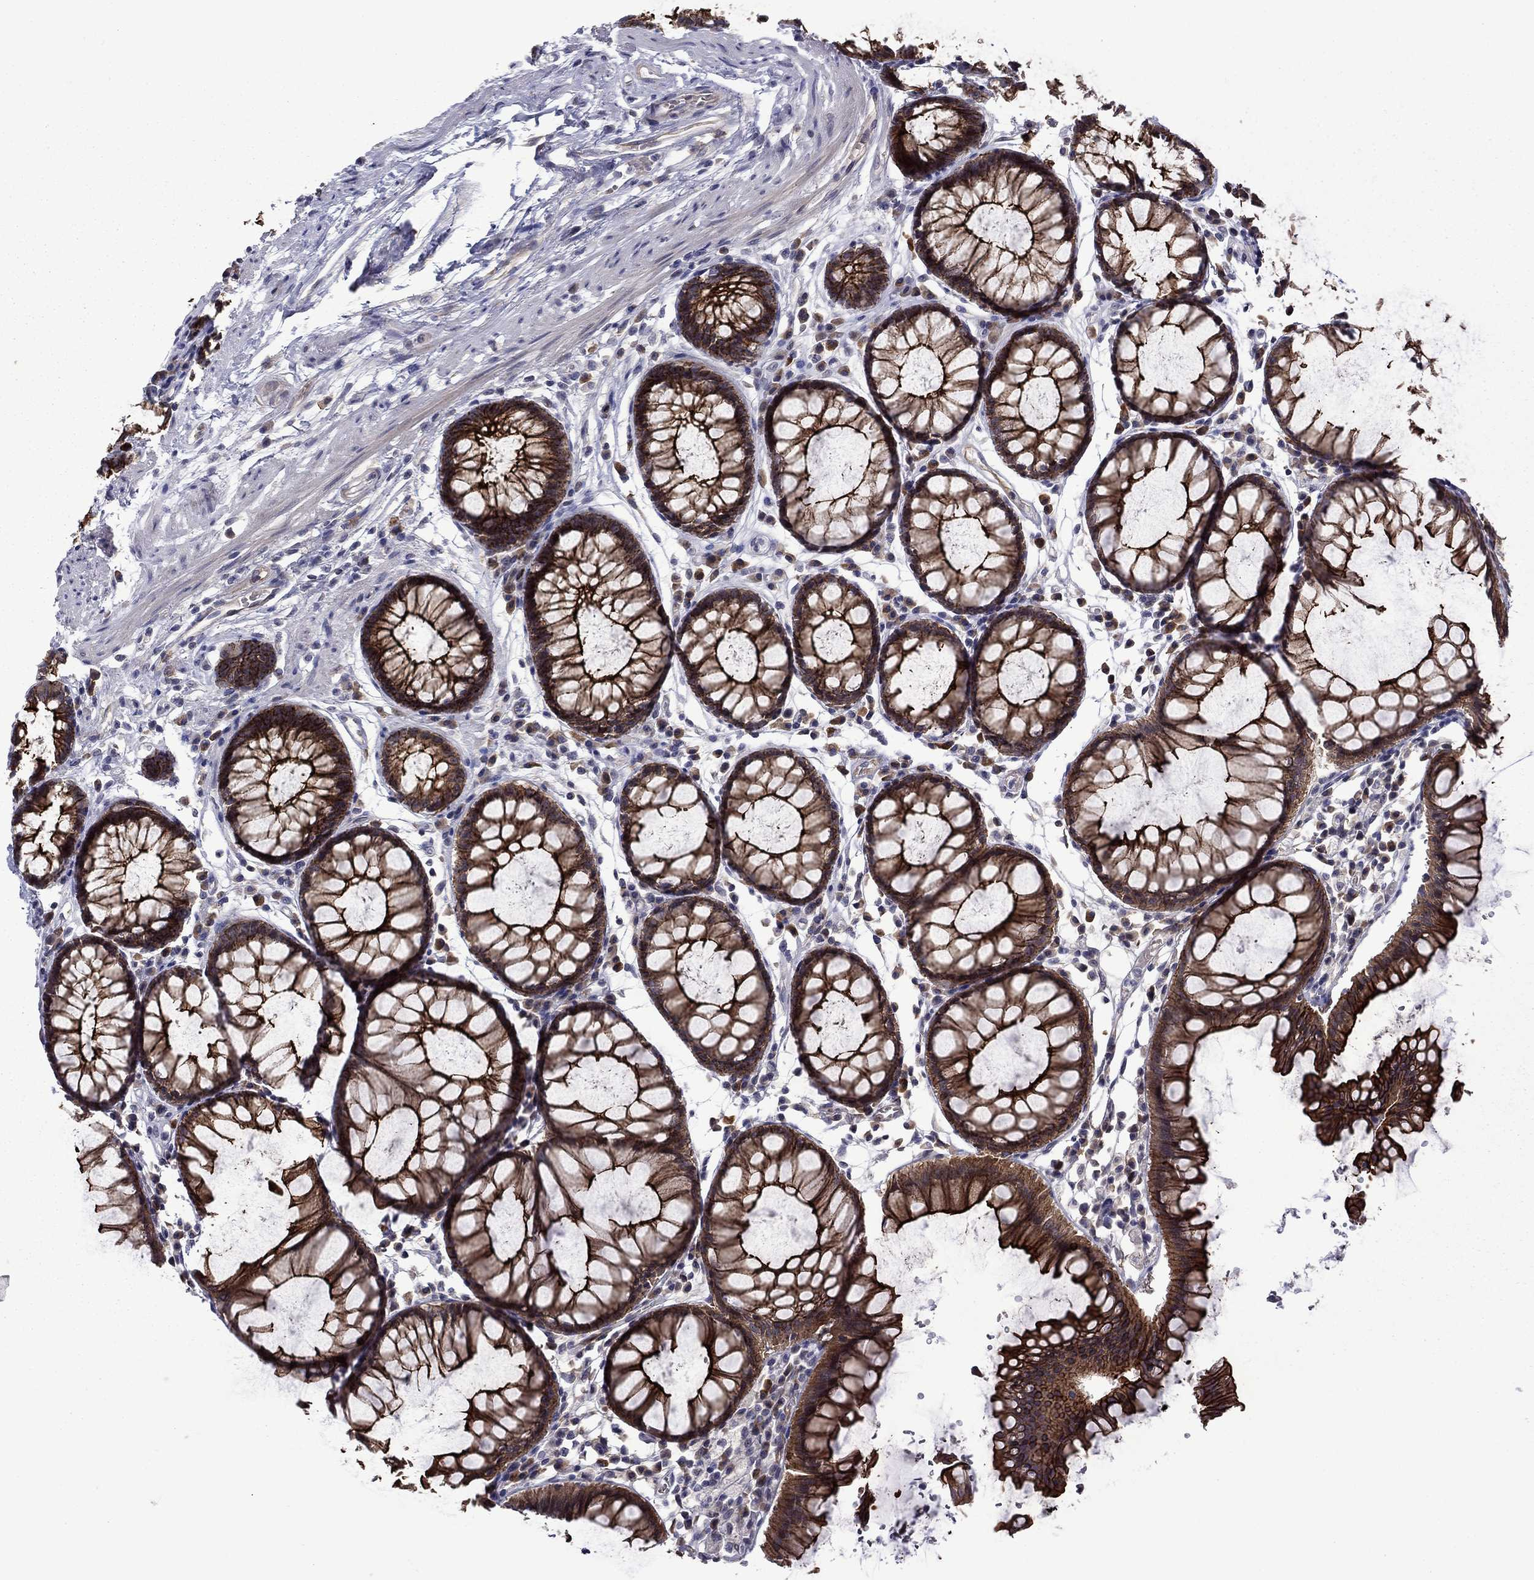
{"staining": {"intensity": "strong", "quantity": ">75%", "location": "cytoplasmic/membranous"}, "tissue": "rectum", "cell_type": "Glandular cells", "image_type": "normal", "snomed": [{"axis": "morphology", "description": "Normal tissue, NOS"}, {"axis": "topography", "description": "Rectum"}], "caption": "Protein expression analysis of benign human rectum reveals strong cytoplasmic/membranous positivity in about >75% of glandular cells. (DAB (3,3'-diaminobenzidine) IHC, brown staining for protein, blue staining for nuclei).", "gene": "LMO7", "patient": {"sex": "female", "age": 68}}